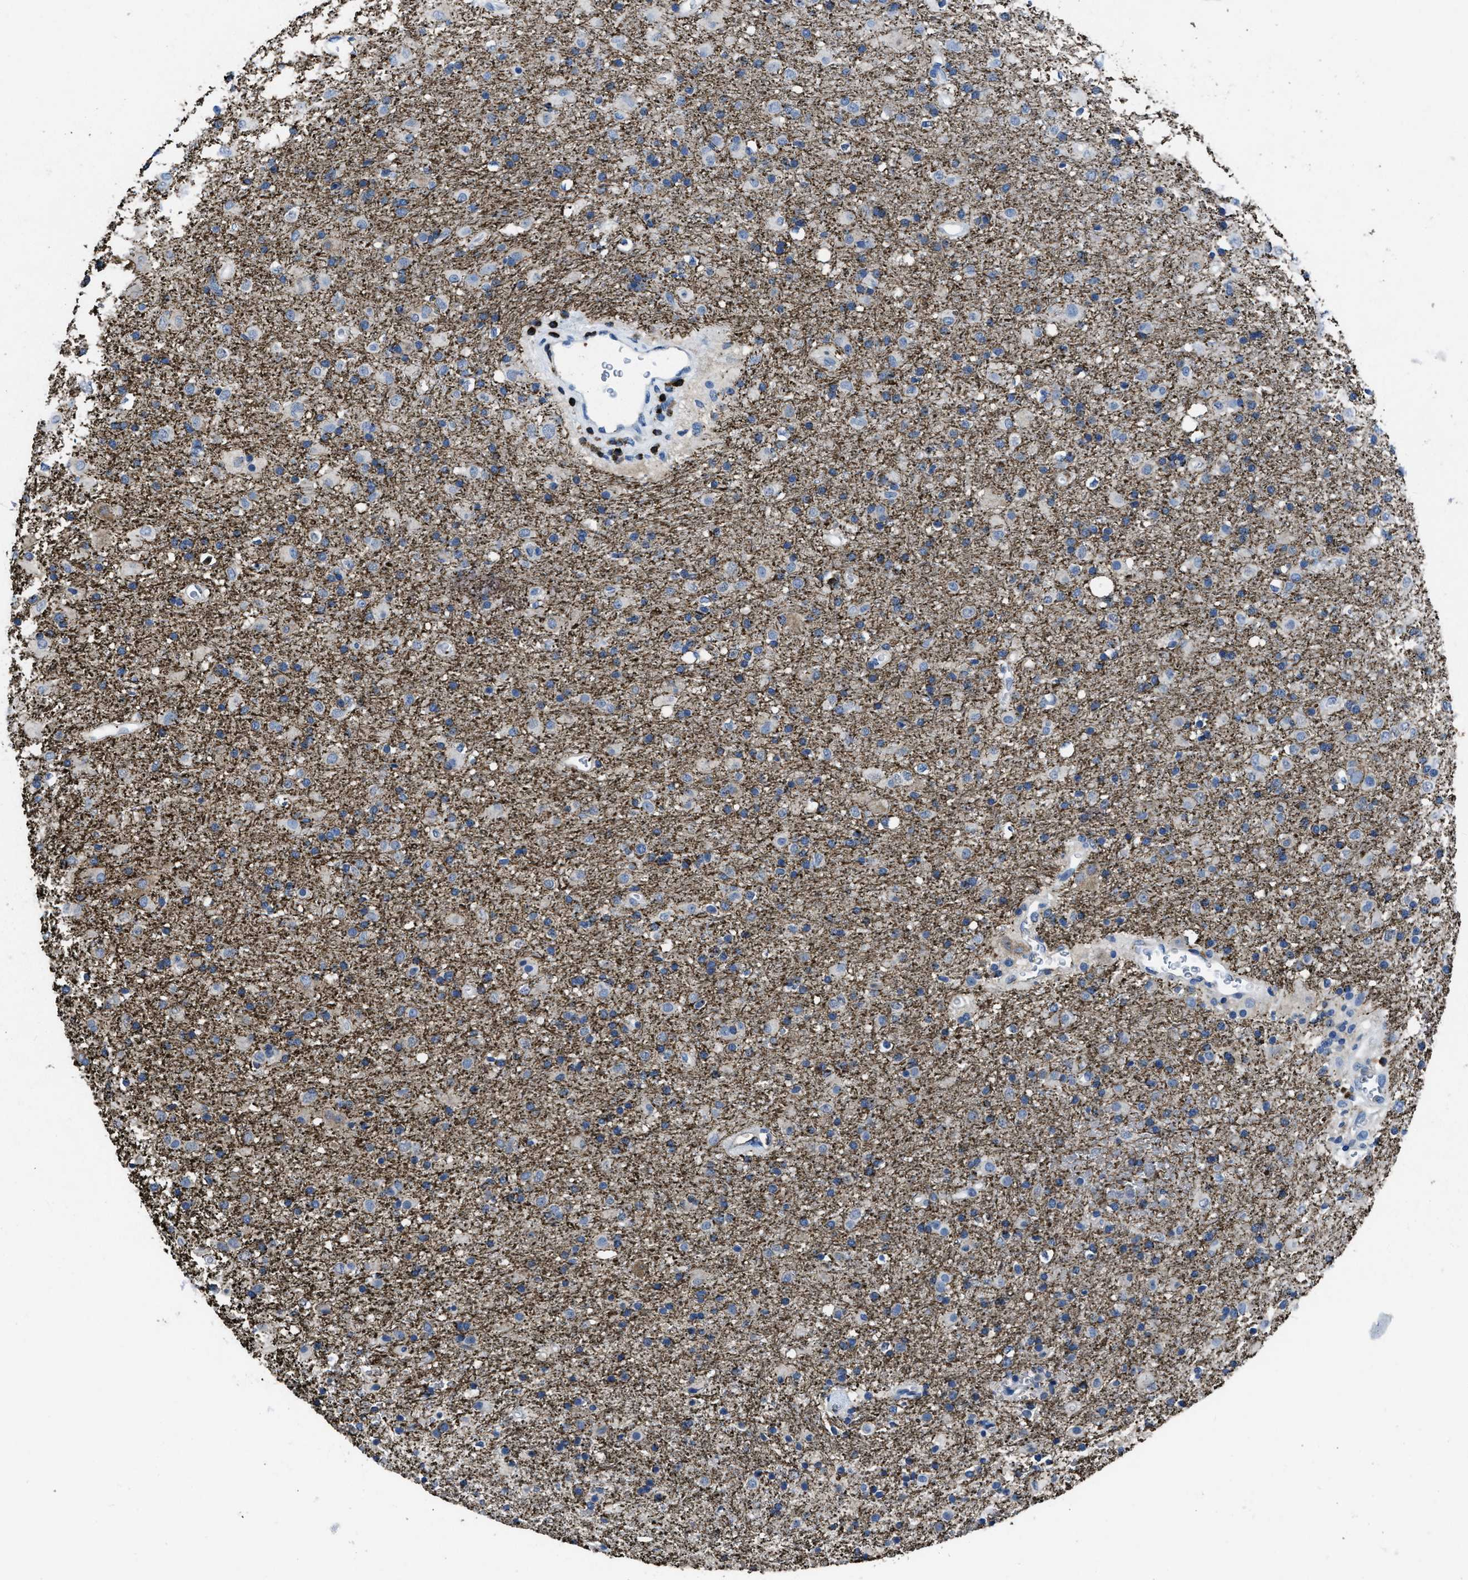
{"staining": {"intensity": "moderate", "quantity": "<25%", "location": "cytoplasmic/membranous"}, "tissue": "glioma", "cell_type": "Tumor cells", "image_type": "cancer", "snomed": [{"axis": "morphology", "description": "Glioma, malignant, Low grade"}, {"axis": "topography", "description": "Brain"}], "caption": "Protein staining displays moderate cytoplasmic/membranous positivity in approximately <25% of tumor cells in glioma. The protein is shown in brown color, while the nuclei are stained blue.", "gene": "ITGA3", "patient": {"sex": "male", "age": 65}}